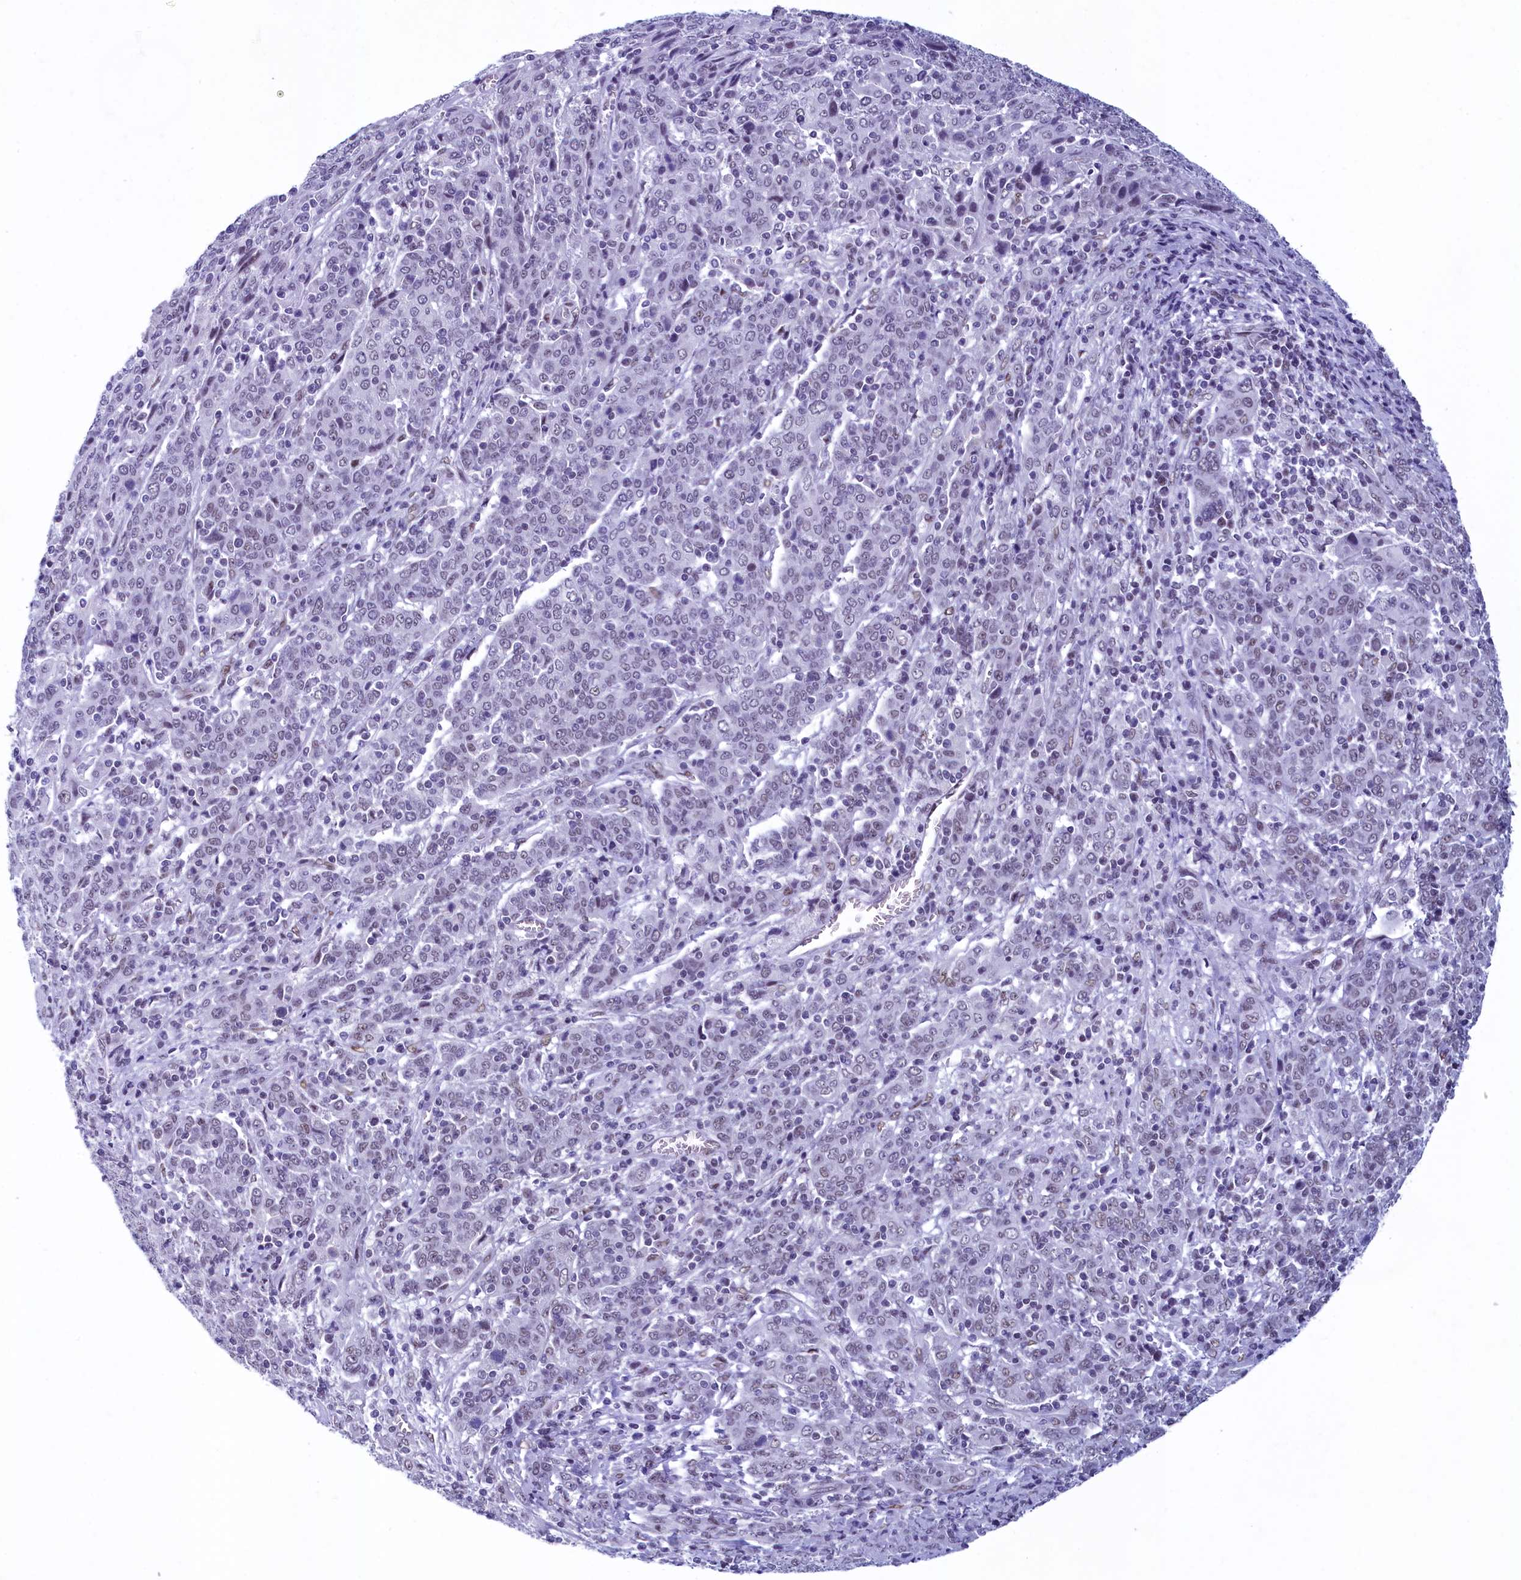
{"staining": {"intensity": "negative", "quantity": "none", "location": "none"}, "tissue": "cervical cancer", "cell_type": "Tumor cells", "image_type": "cancer", "snomed": [{"axis": "morphology", "description": "Squamous cell carcinoma, NOS"}, {"axis": "topography", "description": "Cervix"}], "caption": "A micrograph of squamous cell carcinoma (cervical) stained for a protein demonstrates no brown staining in tumor cells.", "gene": "SUGP2", "patient": {"sex": "female", "age": 67}}